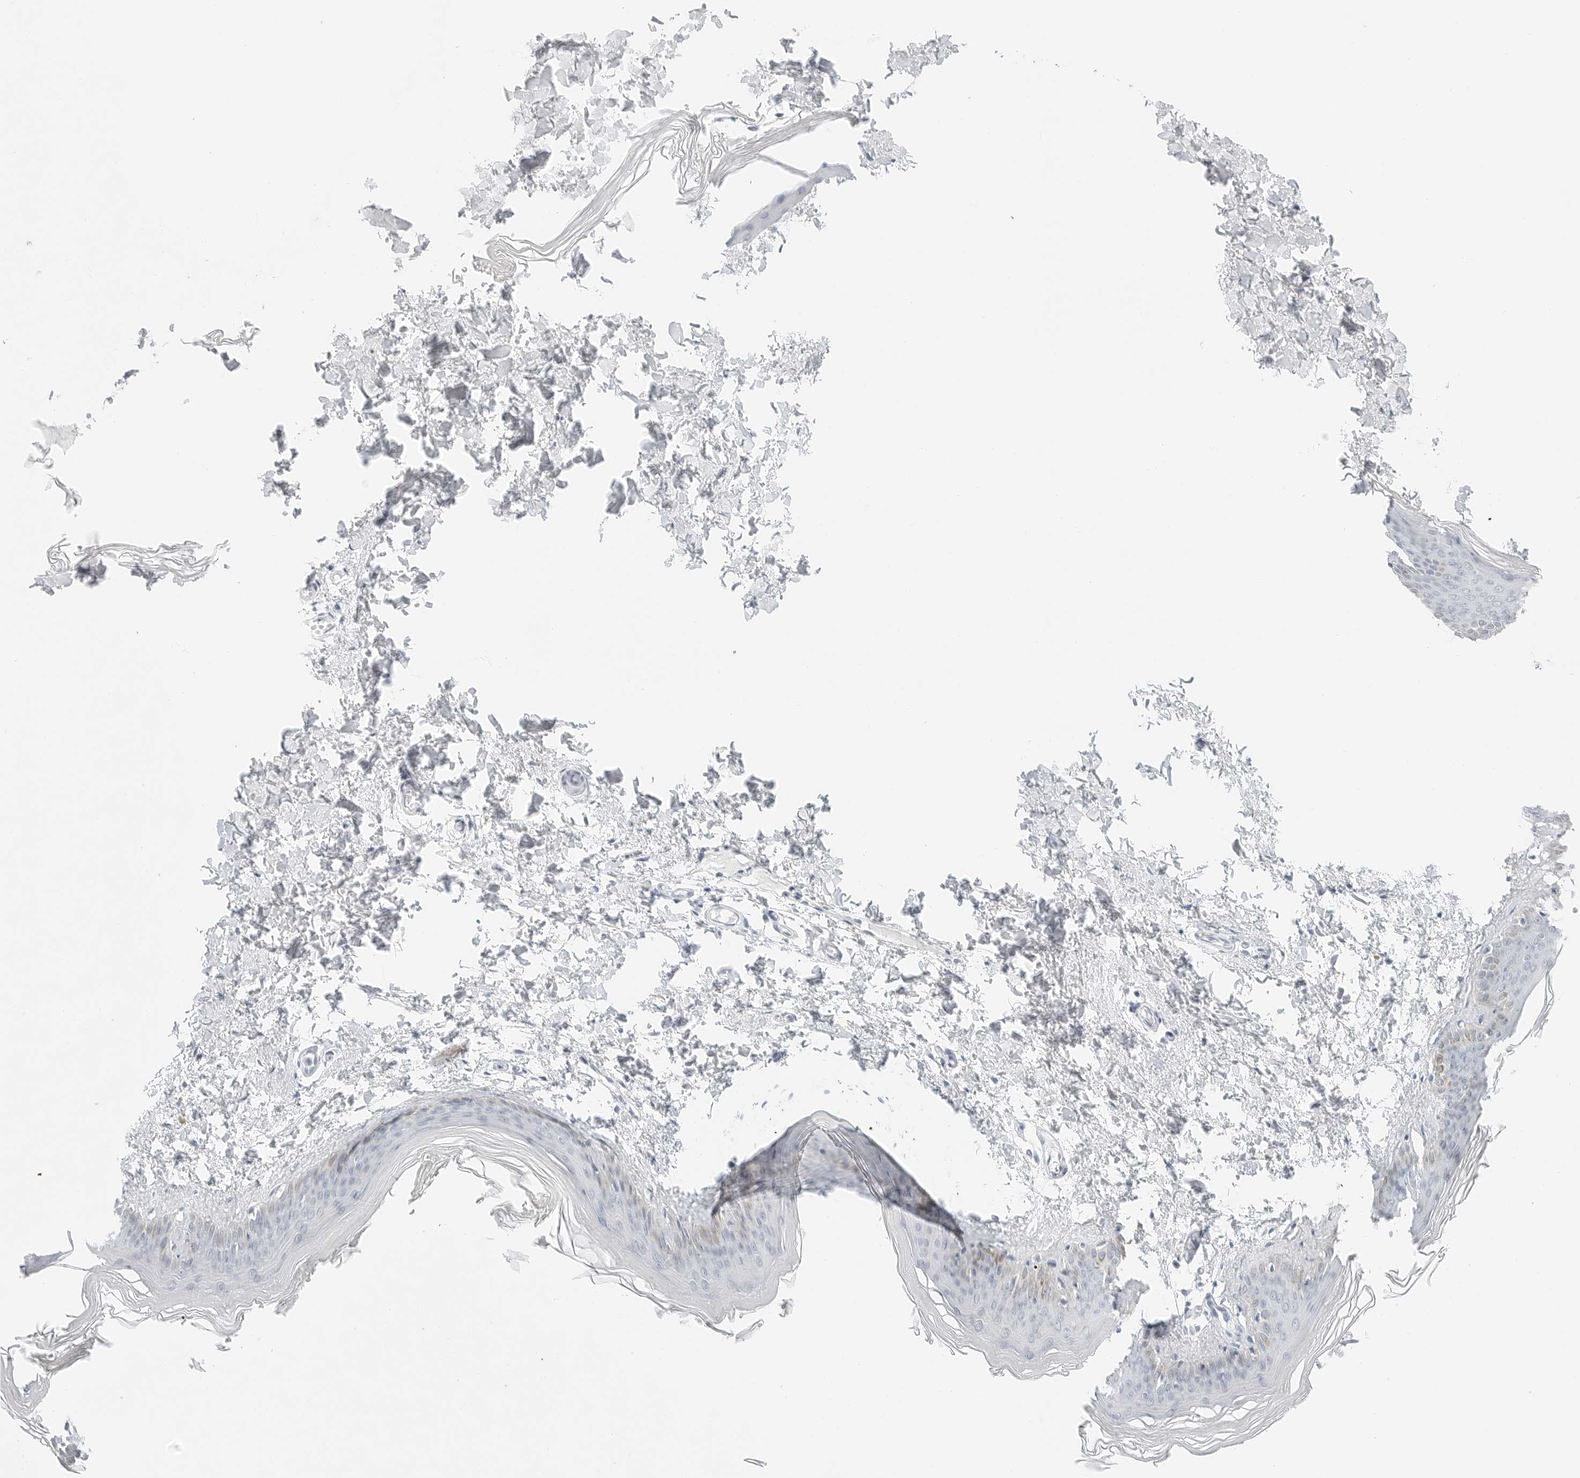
{"staining": {"intensity": "negative", "quantity": "none", "location": "none"}, "tissue": "skin", "cell_type": "Fibroblasts", "image_type": "normal", "snomed": [{"axis": "morphology", "description": "Normal tissue, NOS"}, {"axis": "topography", "description": "Skin"}], "caption": "Photomicrograph shows no significant protein positivity in fibroblasts of unremarkable skin.", "gene": "CCSAP", "patient": {"sex": "female", "age": 27}}